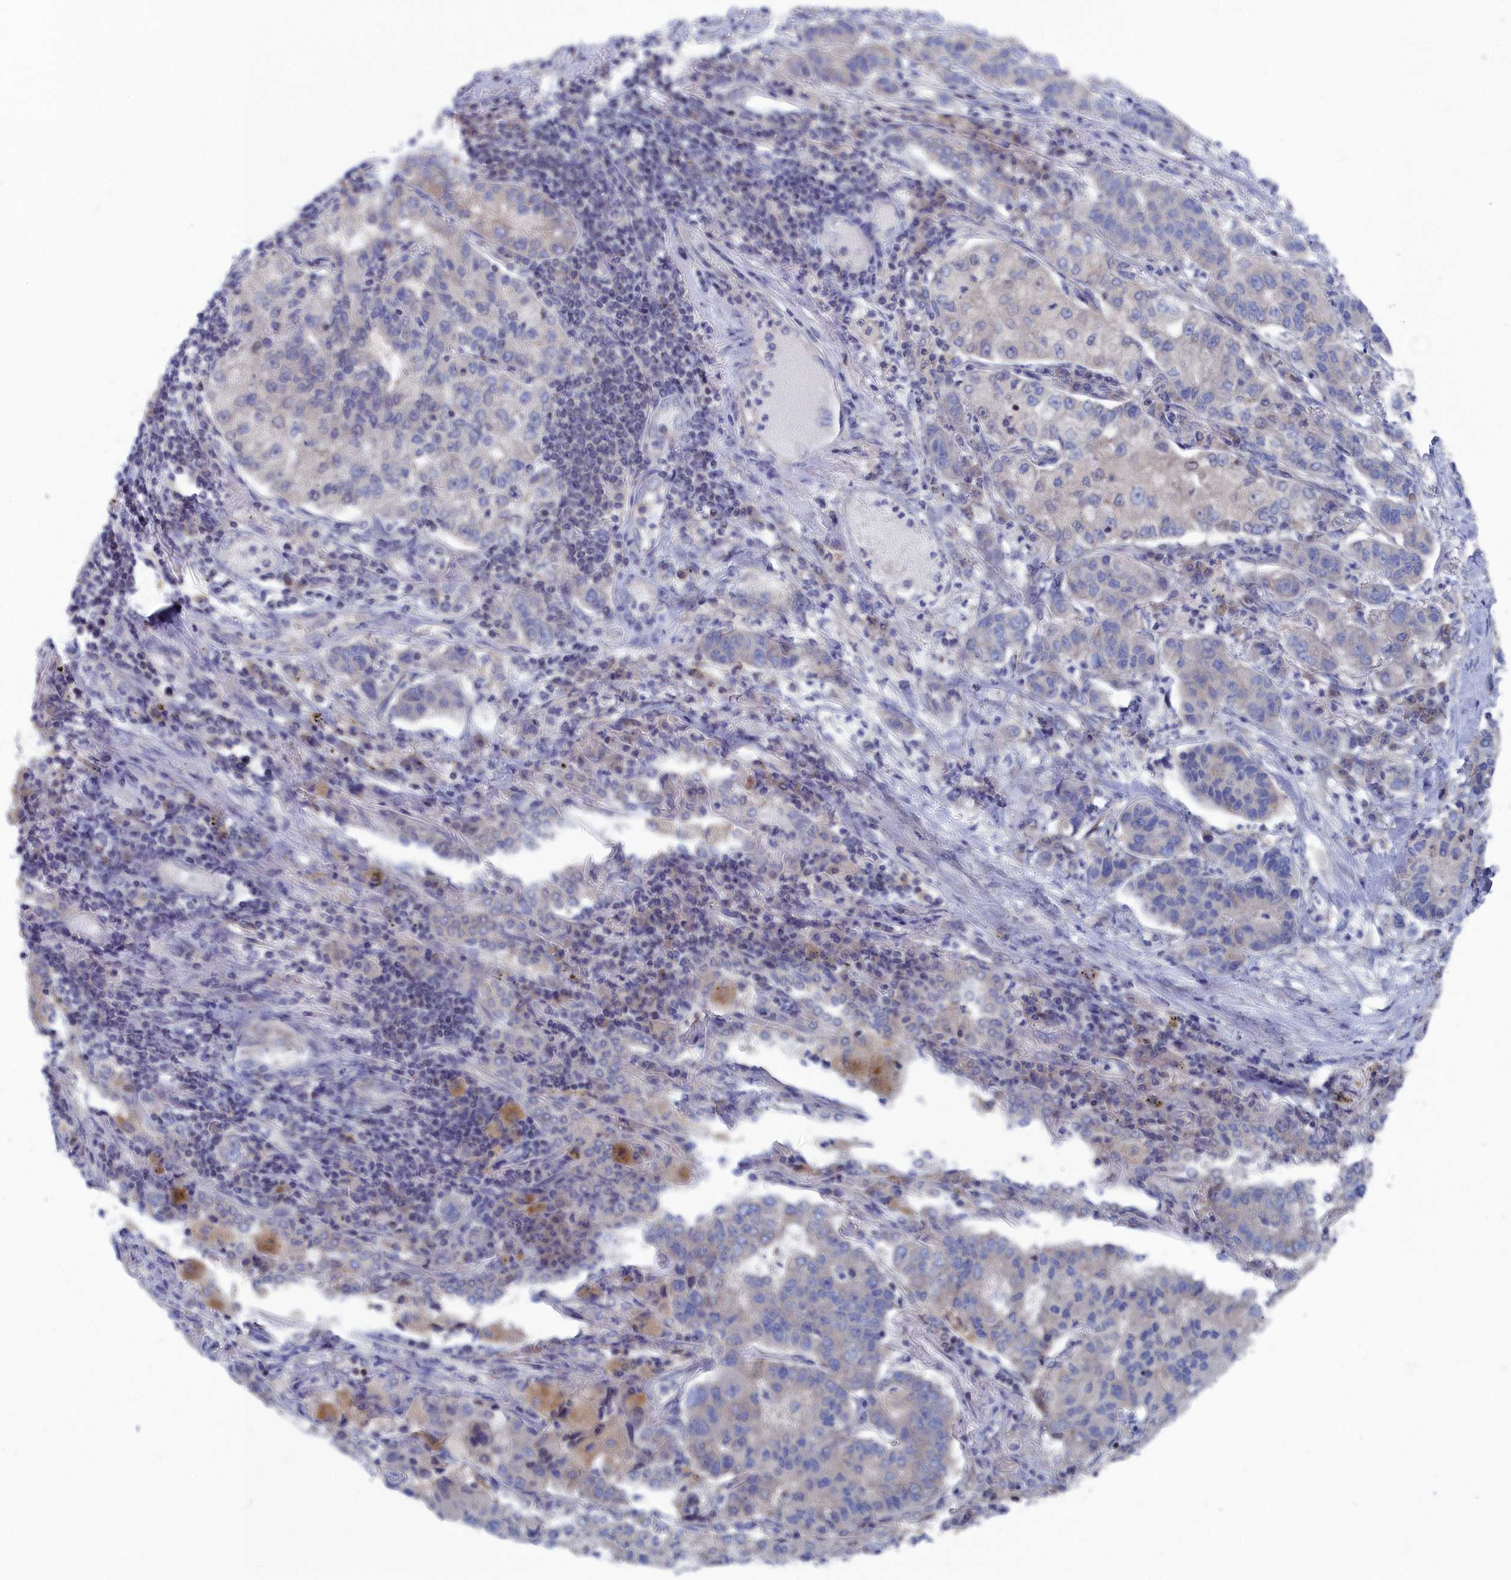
{"staining": {"intensity": "negative", "quantity": "none", "location": "none"}, "tissue": "lung cancer", "cell_type": "Tumor cells", "image_type": "cancer", "snomed": [{"axis": "morphology", "description": "Adenocarcinoma, NOS"}, {"axis": "topography", "description": "Lung"}], "caption": "This is a photomicrograph of immunohistochemistry staining of lung adenocarcinoma, which shows no expression in tumor cells.", "gene": "CEND1", "patient": {"sex": "male", "age": 49}}